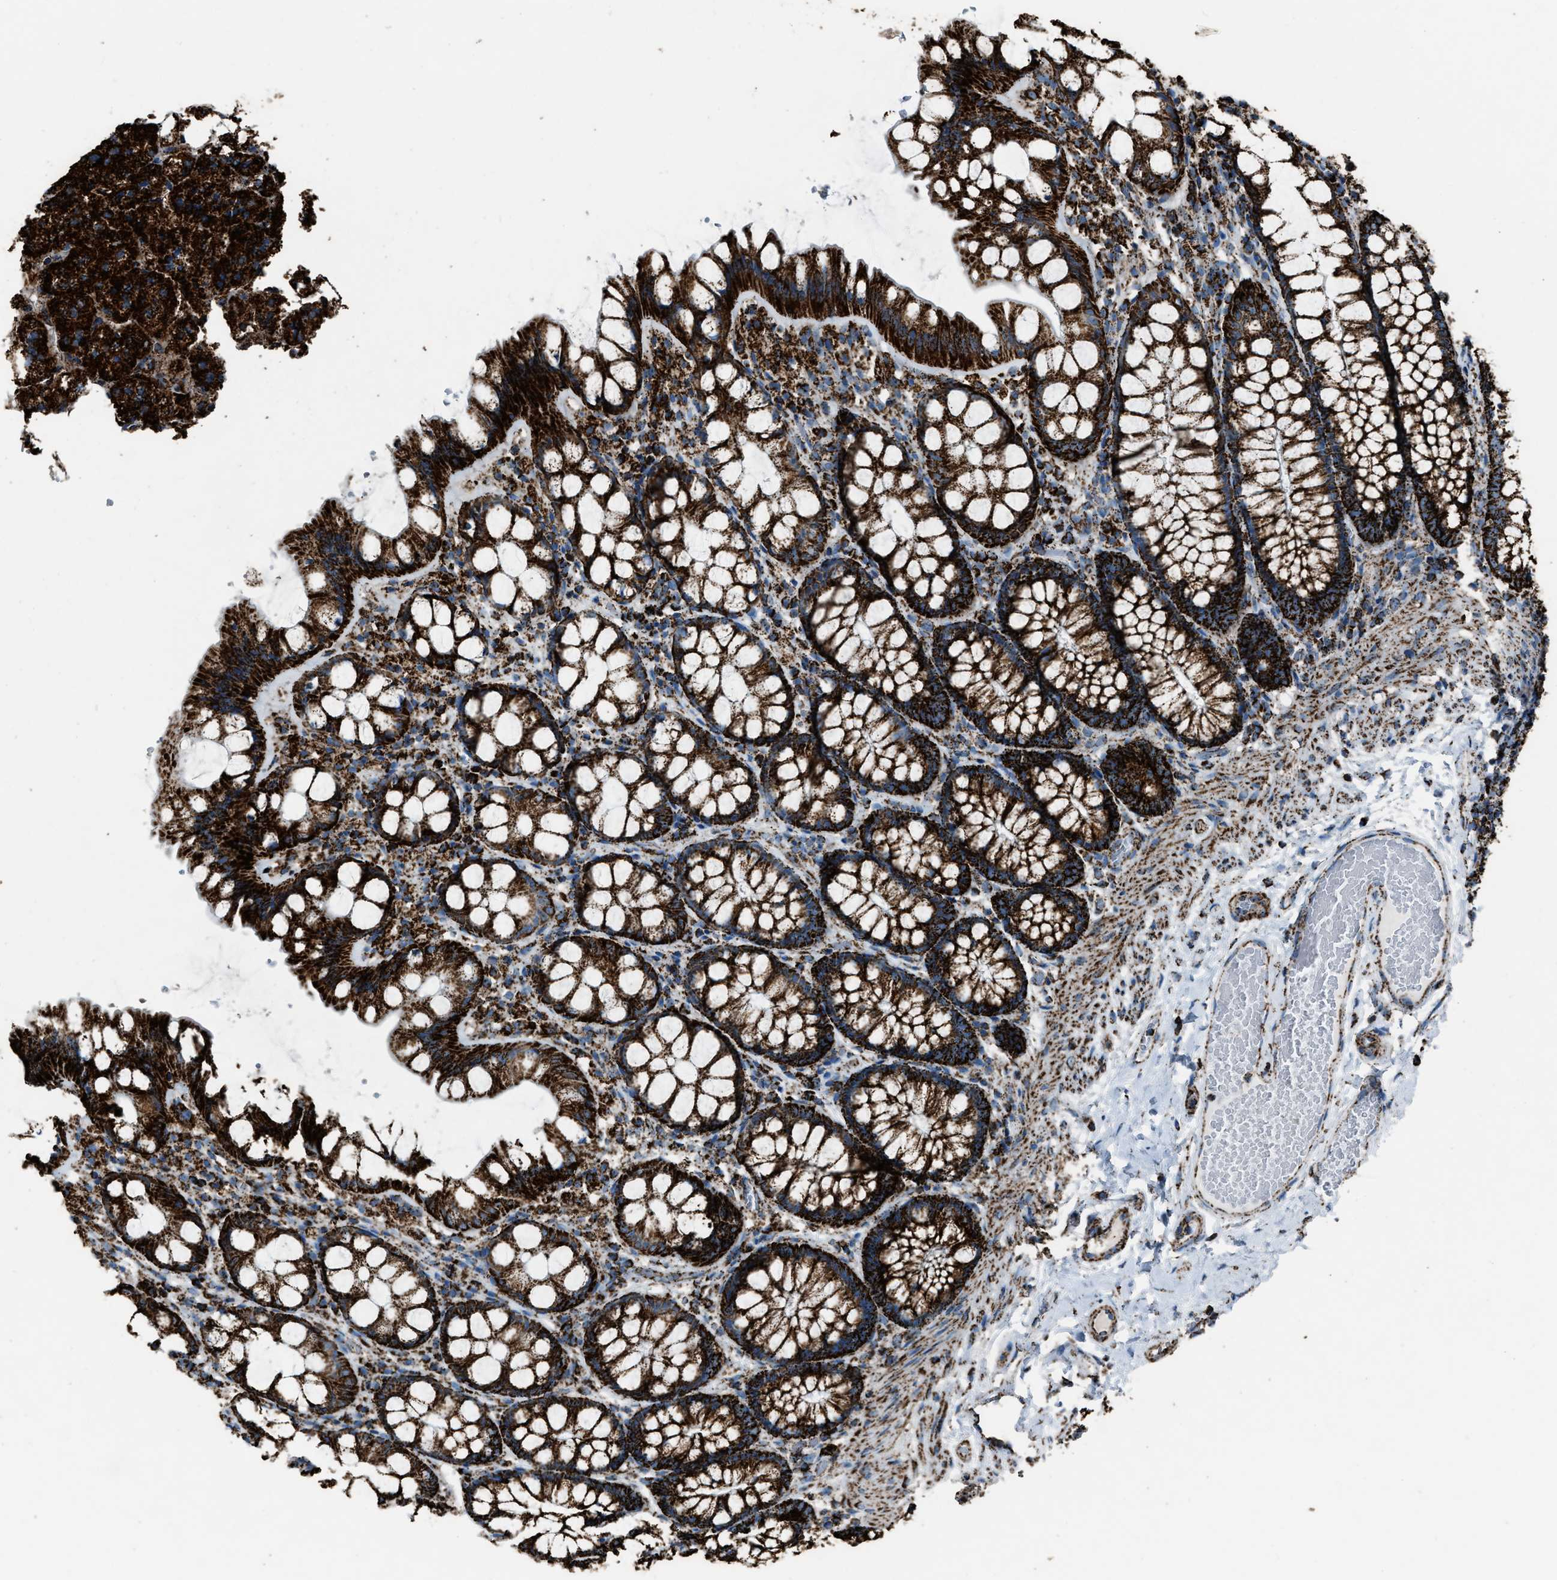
{"staining": {"intensity": "moderate", "quantity": ">75%", "location": "cytoplasmic/membranous"}, "tissue": "colon", "cell_type": "Endothelial cells", "image_type": "normal", "snomed": [{"axis": "morphology", "description": "Normal tissue, NOS"}, {"axis": "topography", "description": "Colon"}], "caption": "Benign colon exhibits moderate cytoplasmic/membranous staining in about >75% of endothelial cells, visualized by immunohistochemistry.", "gene": "MDH2", "patient": {"sex": "male", "age": 47}}